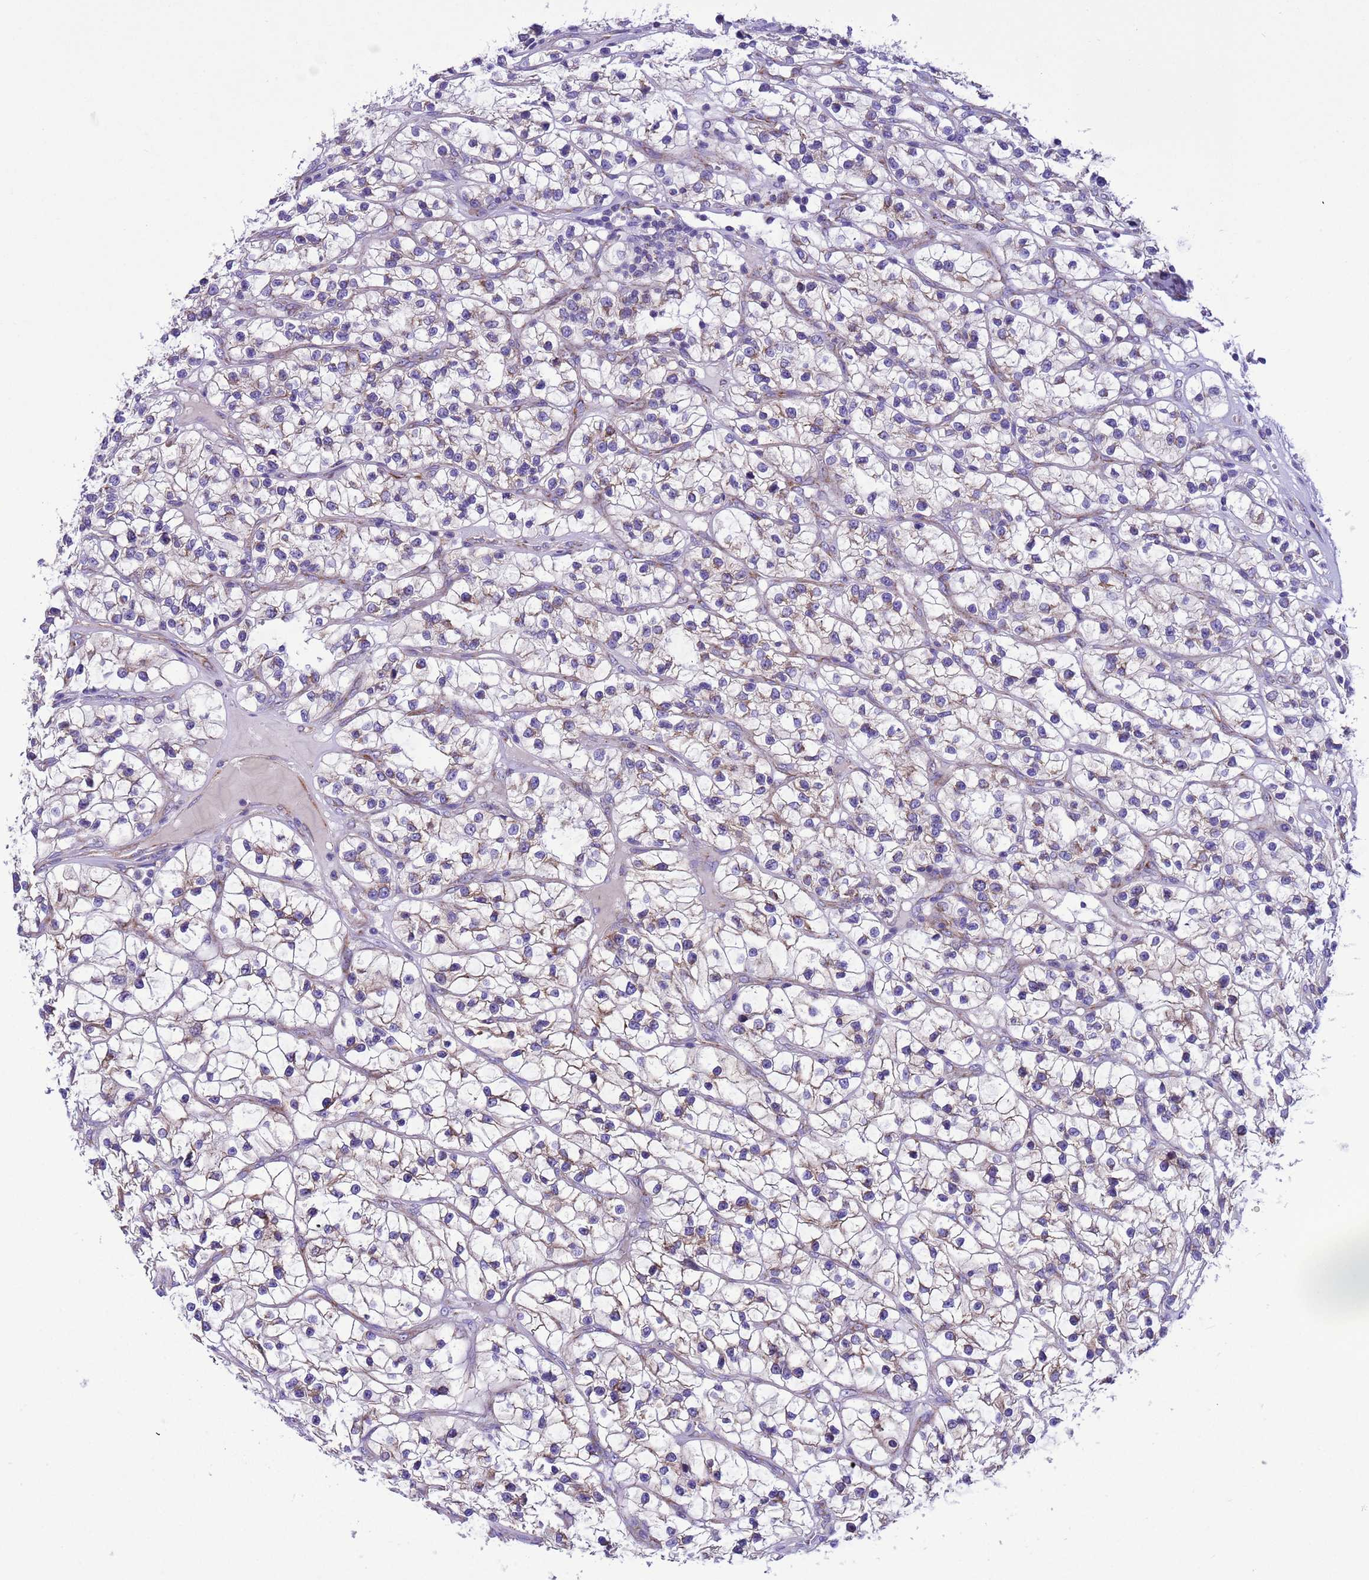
{"staining": {"intensity": "negative", "quantity": "none", "location": "none"}, "tissue": "renal cancer", "cell_type": "Tumor cells", "image_type": "cancer", "snomed": [{"axis": "morphology", "description": "Adenocarcinoma, NOS"}, {"axis": "topography", "description": "Kidney"}], "caption": "IHC of human renal cancer shows no staining in tumor cells. (Stains: DAB (3,3'-diaminobenzidine) immunohistochemistry with hematoxylin counter stain, Microscopy: brightfield microscopy at high magnification).", "gene": "CCDC191", "patient": {"sex": "female", "age": 57}}